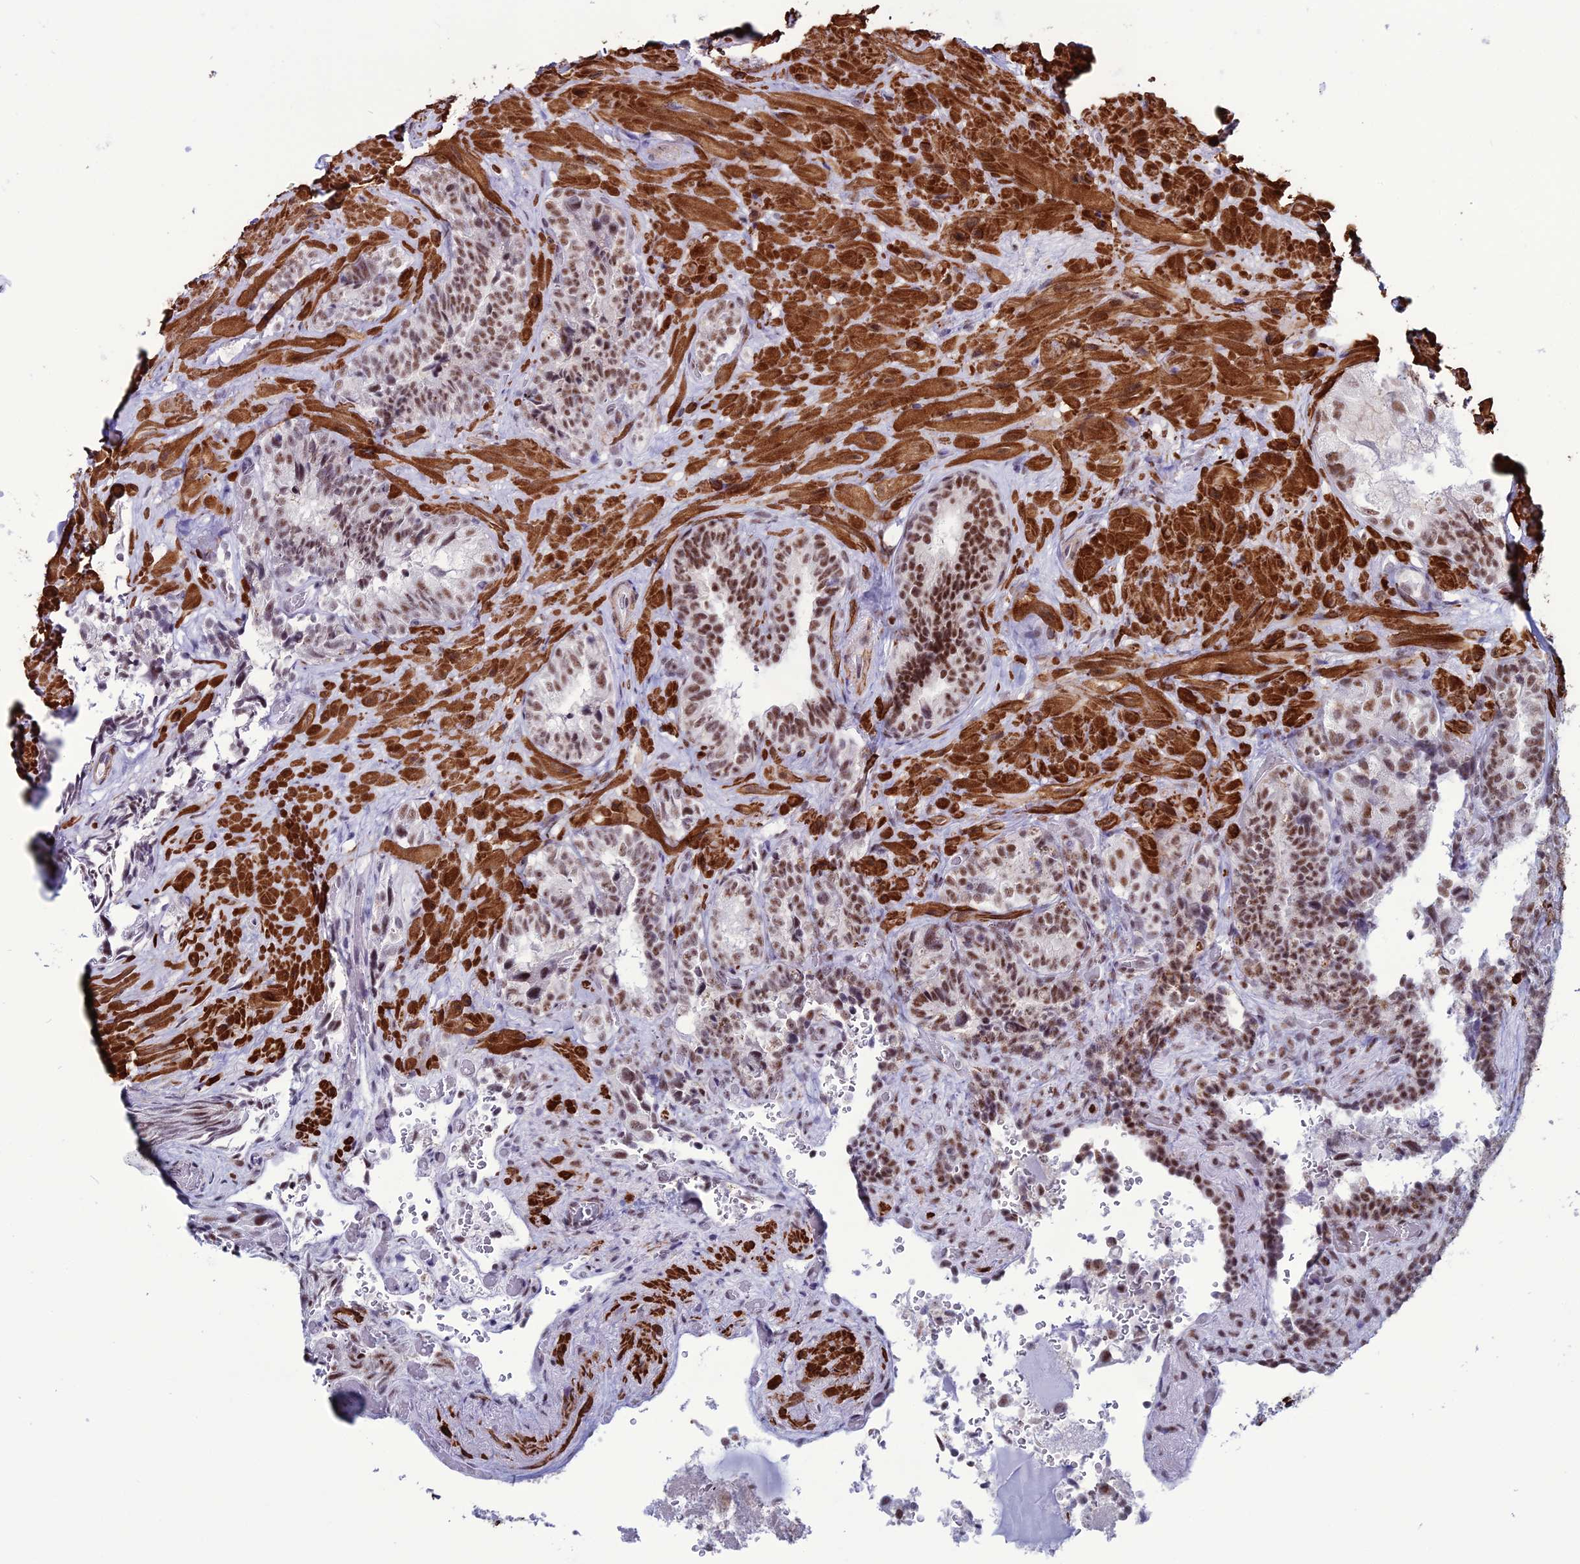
{"staining": {"intensity": "moderate", "quantity": ">75%", "location": "nuclear"}, "tissue": "seminal vesicle", "cell_type": "Glandular cells", "image_type": "normal", "snomed": [{"axis": "morphology", "description": "Normal tissue, NOS"}, {"axis": "topography", "description": "Prostate and seminal vesicle, NOS"}, {"axis": "topography", "description": "Prostate"}, {"axis": "topography", "description": "Seminal veicle"}], "caption": "The micrograph shows staining of normal seminal vesicle, revealing moderate nuclear protein staining (brown color) within glandular cells.", "gene": "U2AF1", "patient": {"sex": "male", "age": 67}}